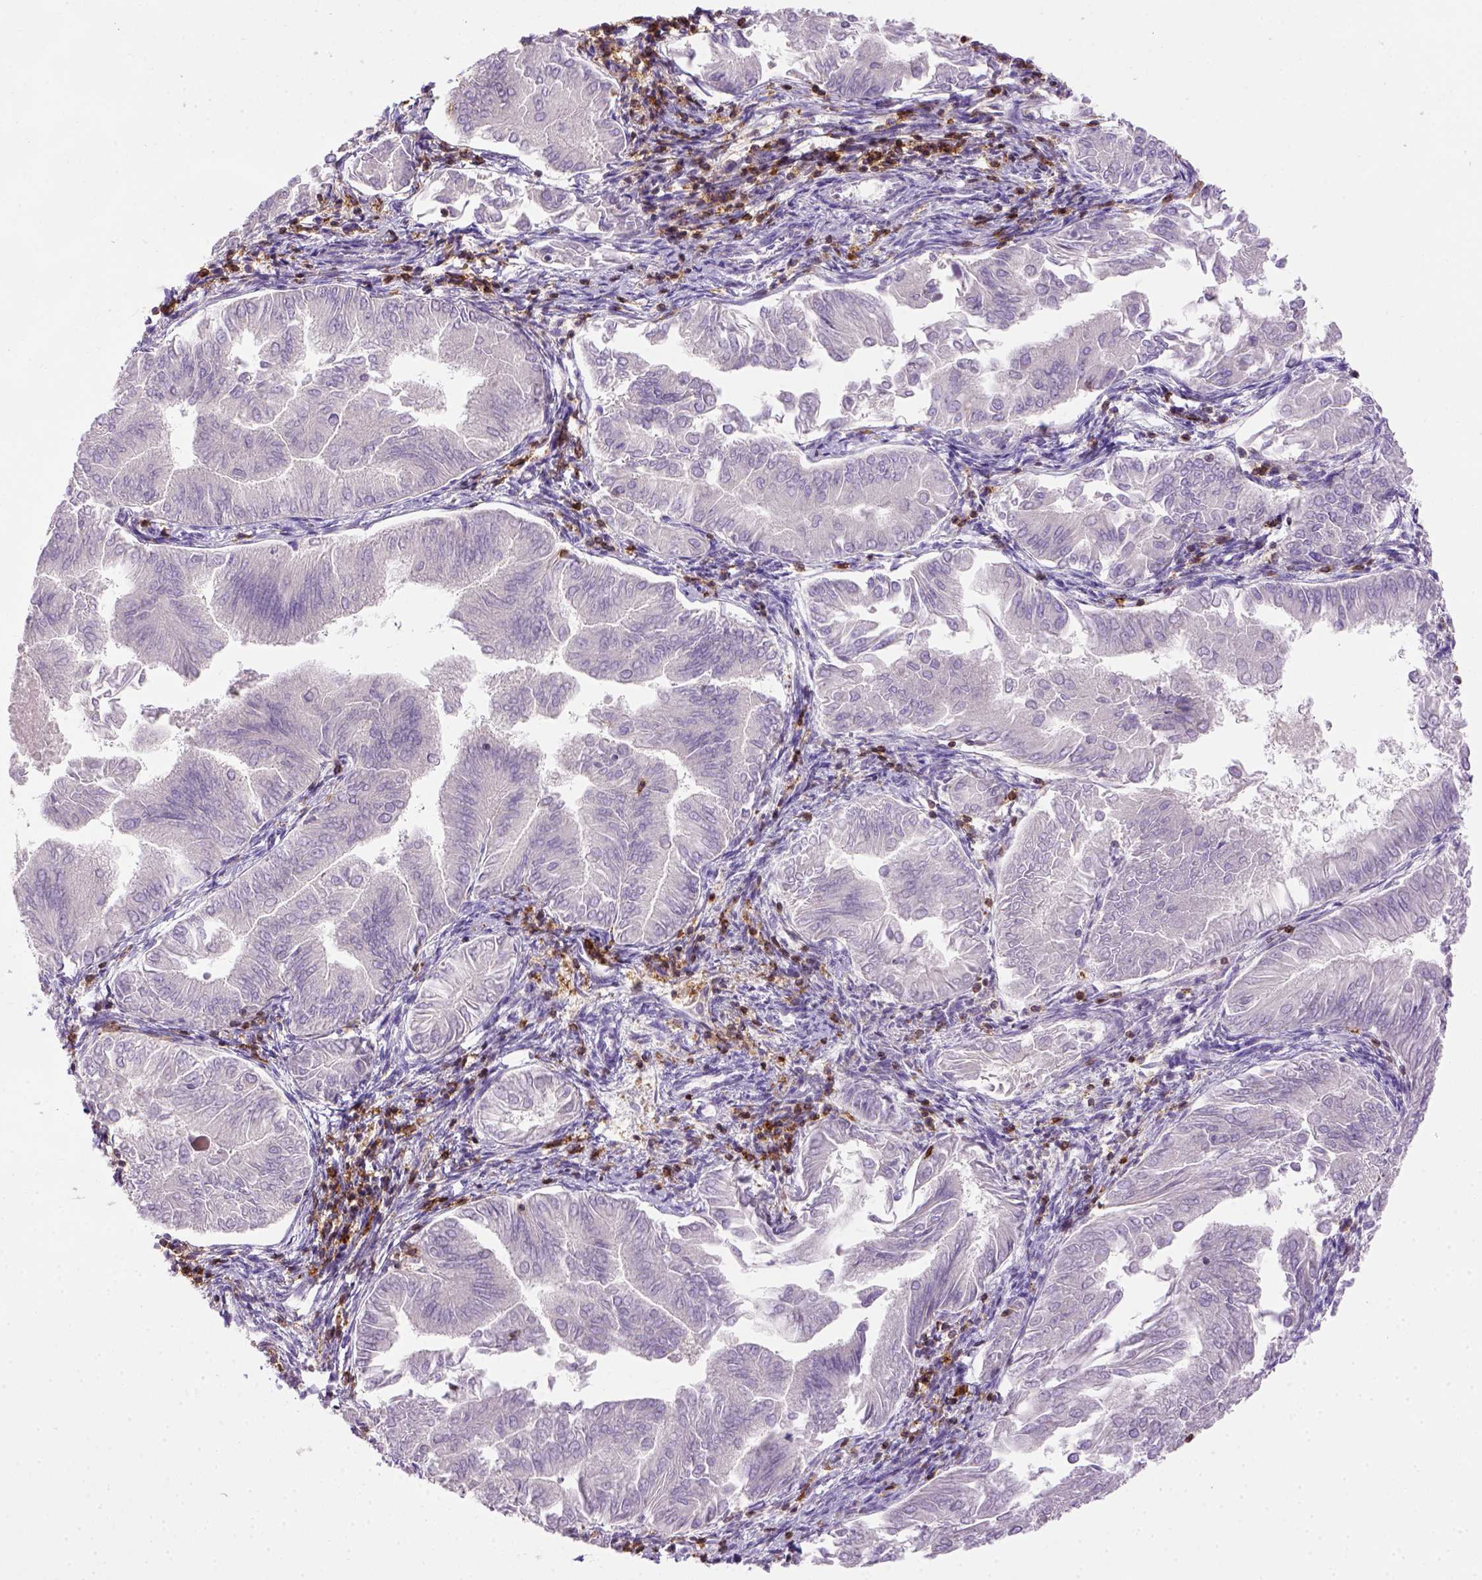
{"staining": {"intensity": "negative", "quantity": "none", "location": "none"}, "tissue": "endometrial cancer", "cell_type": "Tumor cells", "image_type": "cancer", "snomed": [{"axis": "morphology", "description": "Adenocarcinoma, NOS"}, {"axis": "topography", "description": "Endometrium"}], "caption": "This is an IHC image of endometrial adenocarcinoma. There is no positivity in tumor cells.", "gene": "CD3E", "patient": {"sex": "female", "age": 53}}